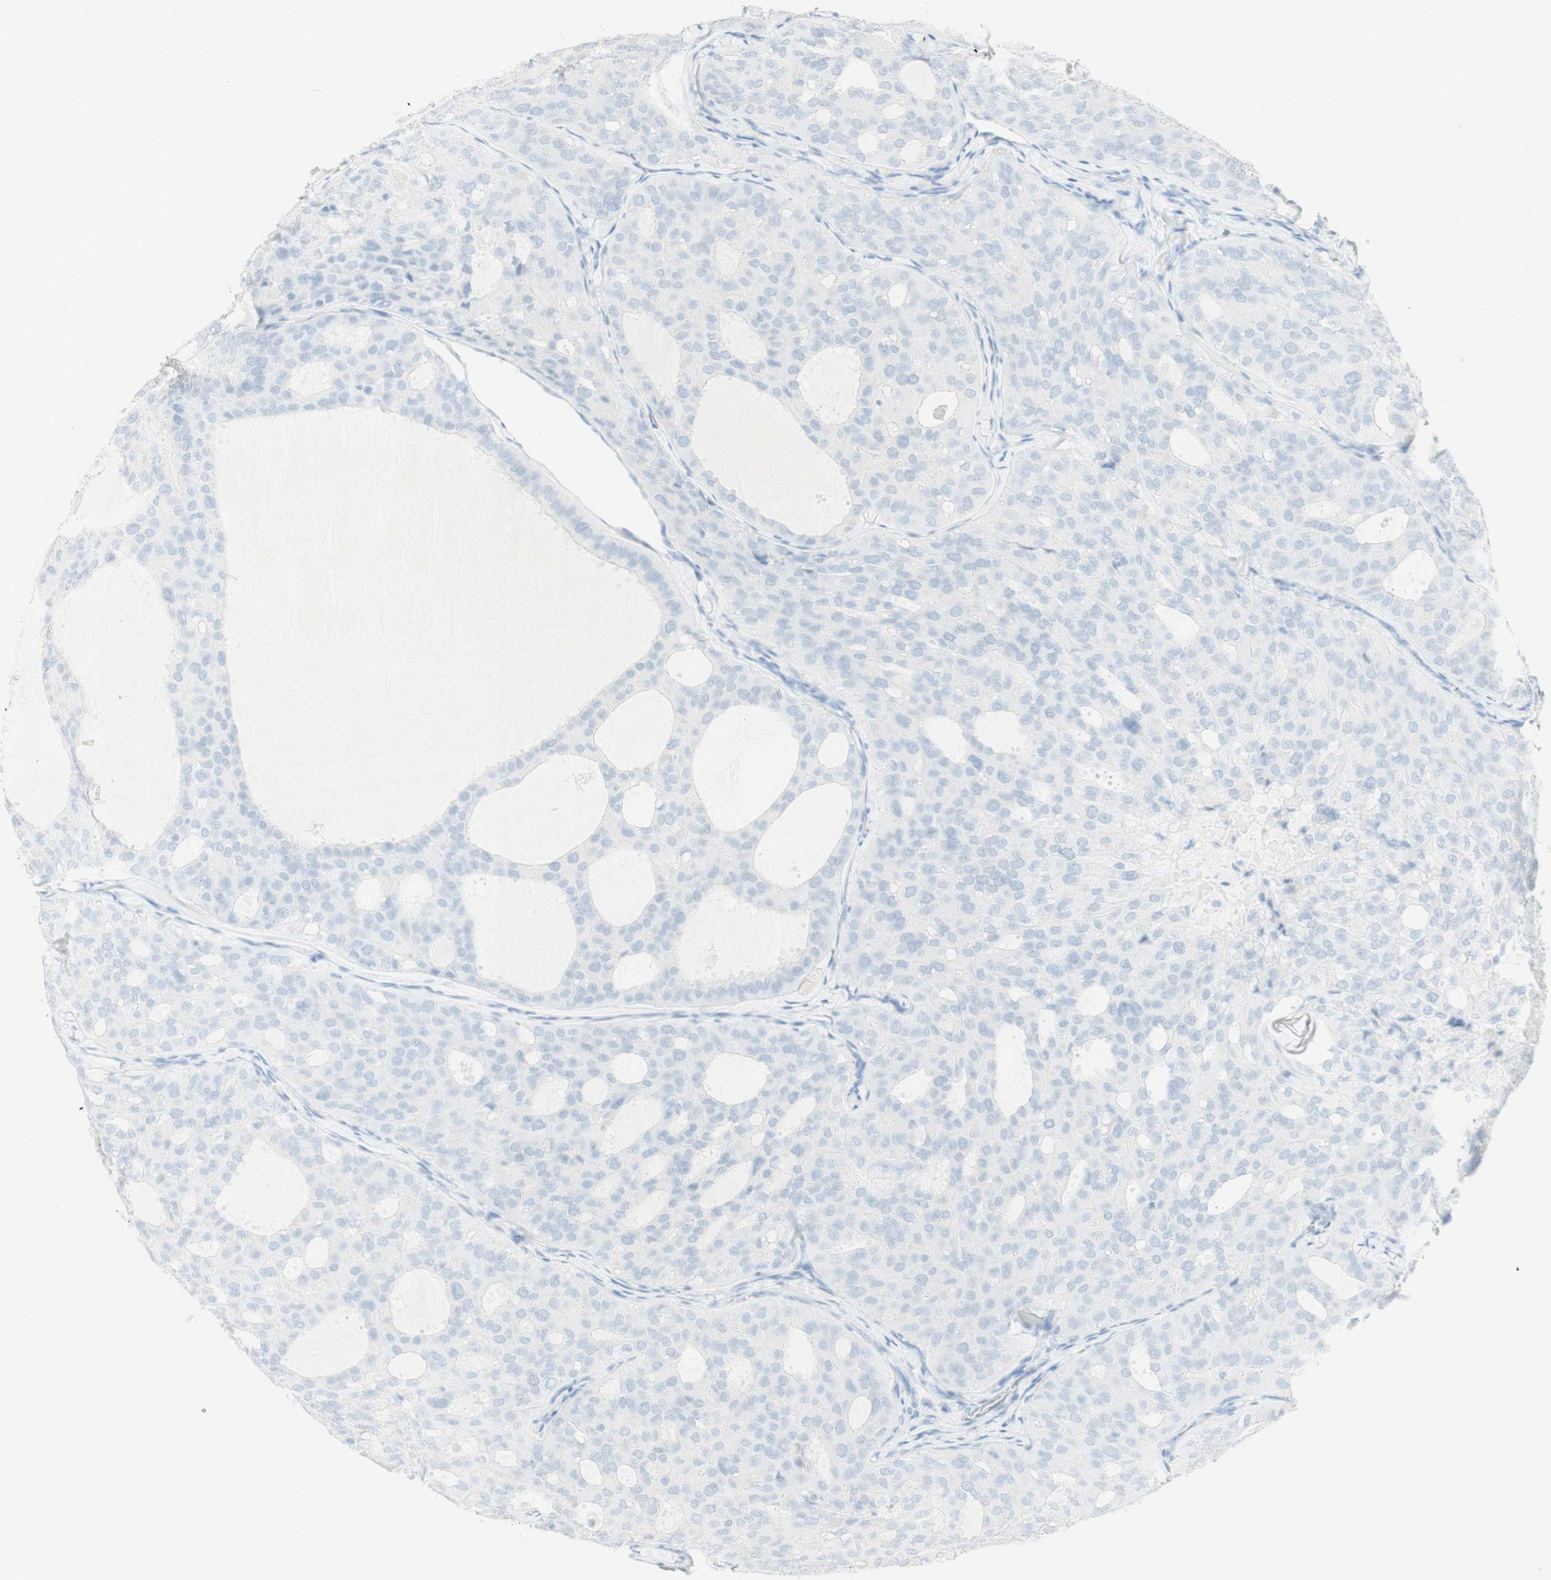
{"staining": {"intensity": "negative", "quantity": "none", "location": "none"}, "tissue": "thyroid cancer", "cell_type": "Tumor cells", "image_type": "cancer", "snomed": [{"axis": "morphology", "description": "Follicular adenoma carcinoma, NOS"}, {"axis": "topography", "description": "Thyroid gland"}], "caption": "Immunohistochemistry (IHC) histopathology image of human thyroid follicular adenoma carcinoma stained for a protein (brown), which demonstrates no positivity in tumor cells.", "gene": "NAPSA", "patient": {"sex": "male", "age": 75}}